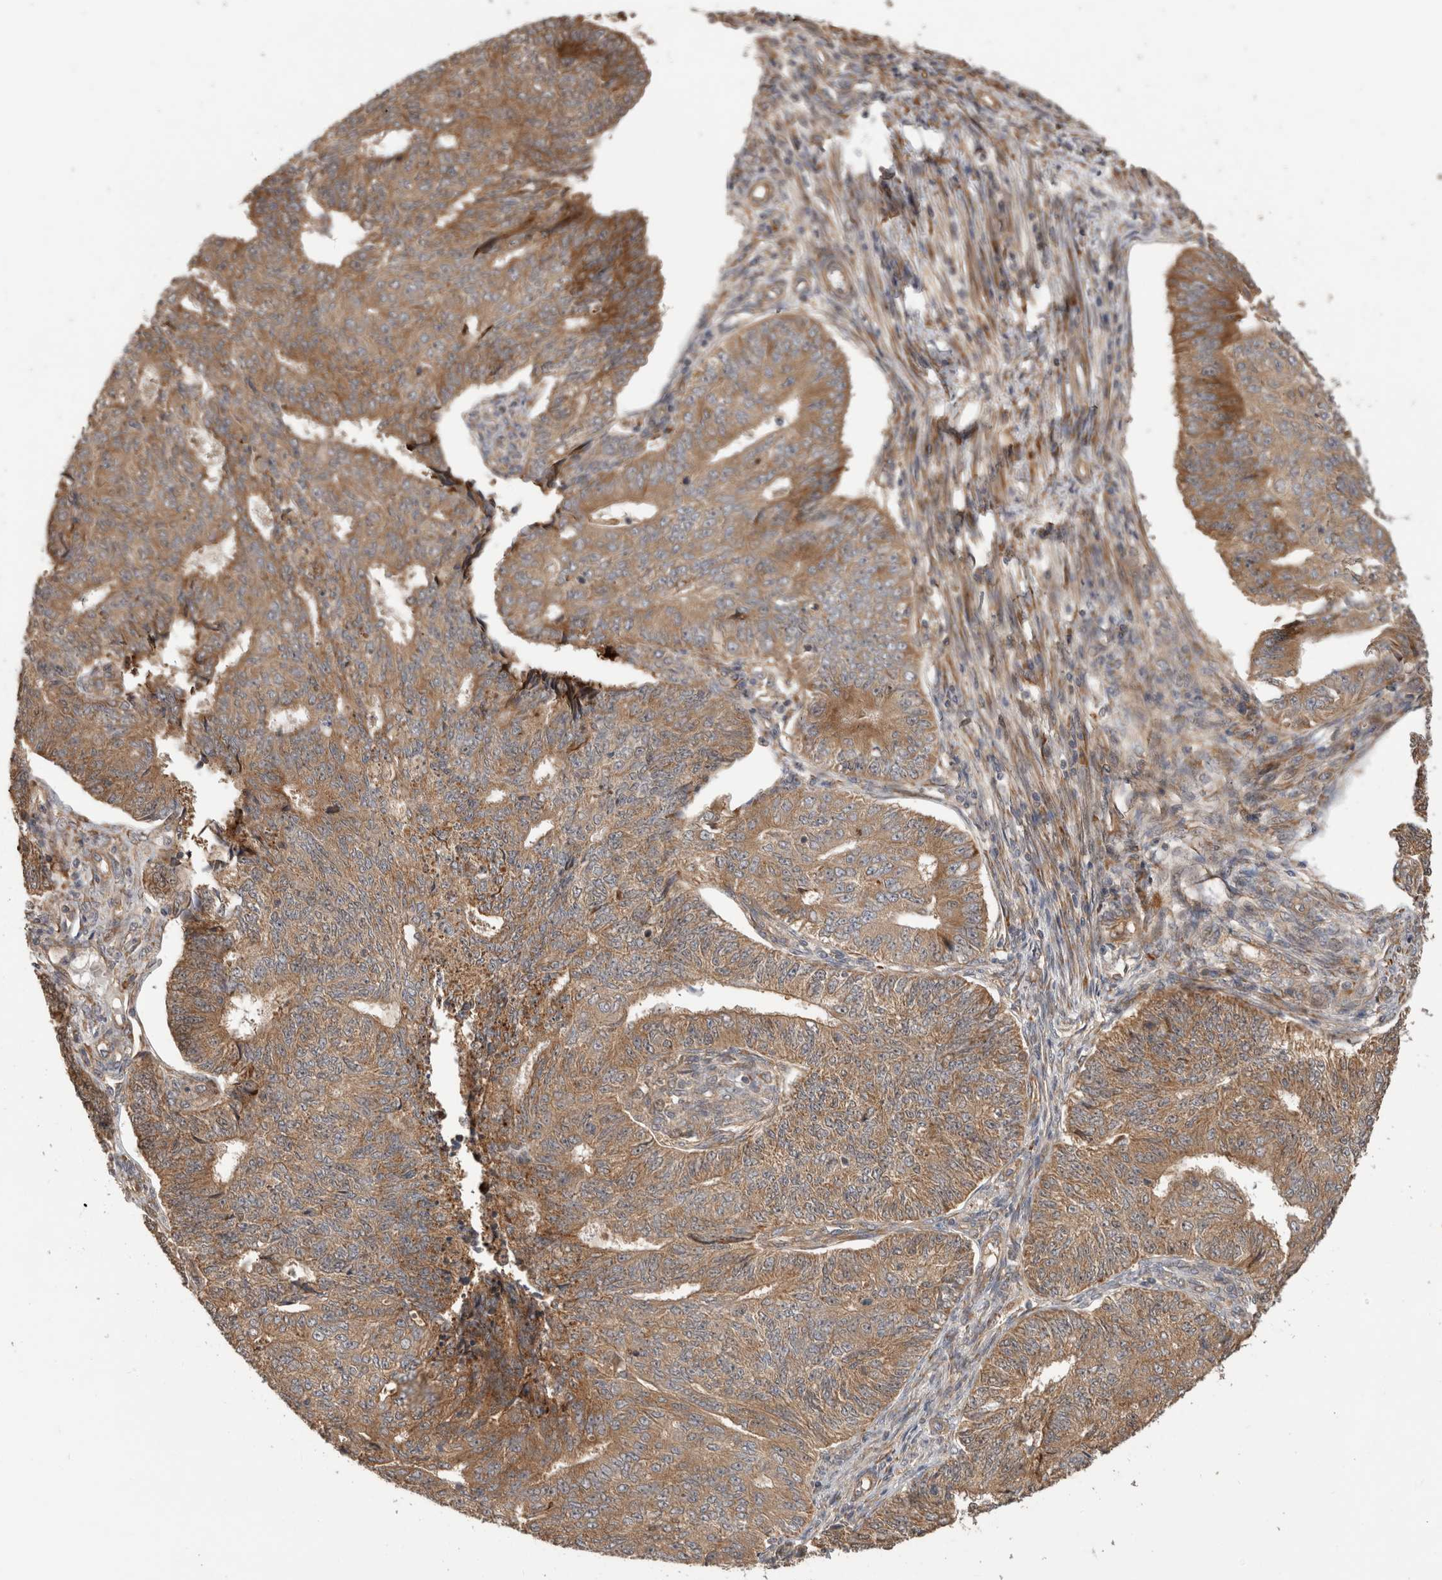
{"staining": {"intensity": "moderate", "quantity": ">75%", "location": "cytoplasmic/membranous"}, "tissue": "endometrial cancer", "cell_type": "Tumor cells", "image_type": "cancer", "snomed": [{"axis": "morphology", "description": "Adenocarcinoma, NOS"}, {"axis": "topography", "description": "Endometrium"}], "caption": "Protein staining displays moderate cytoplasmic/membranous positivity in approximately >75% of tumor cells in endometrial cancer. The protein is shown in brown color, while the nuclei are stained blue.", "gene": "PCDHB15", "patient": {"sex": "female", "age": 32}}